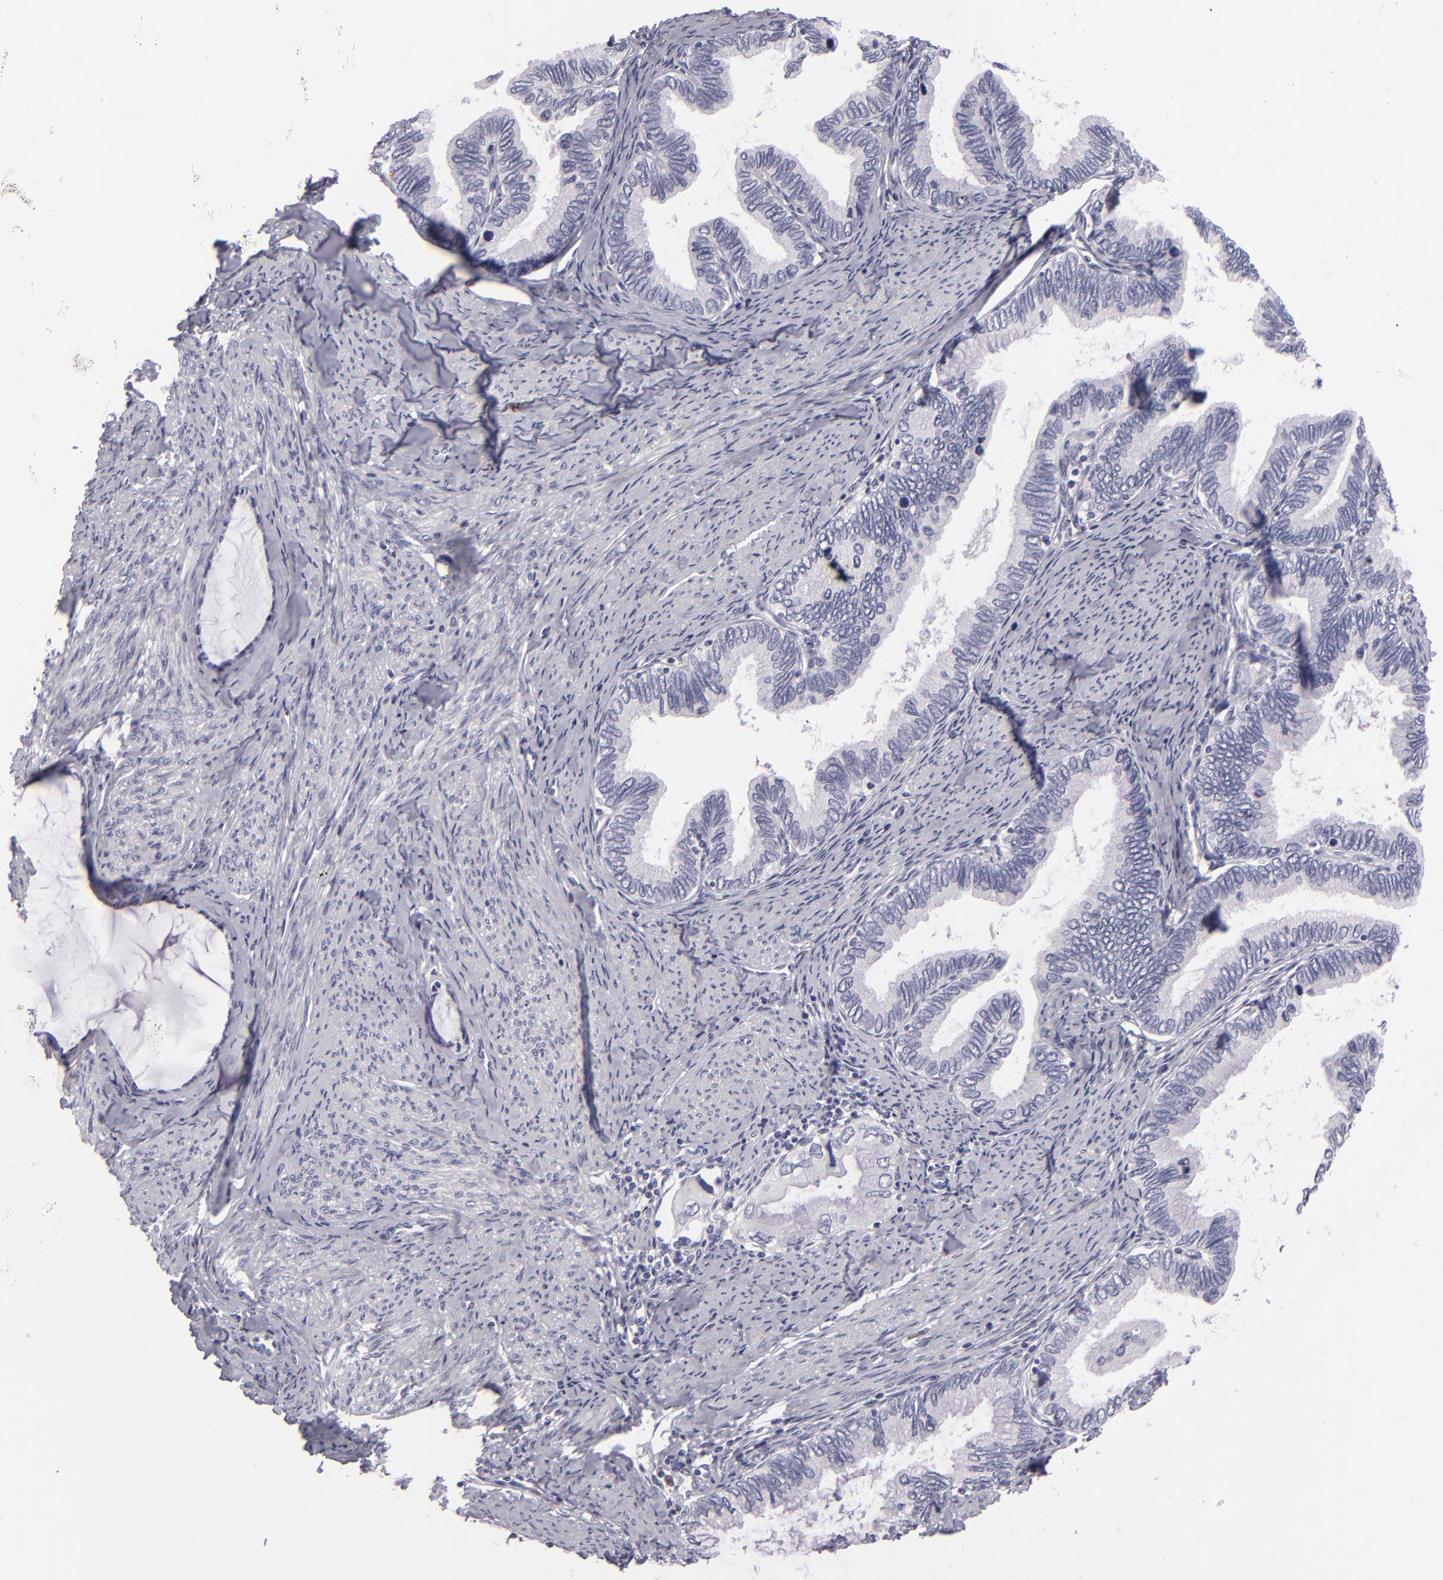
{"staining": {"intensity": "negative", "quantity": "none", "location": "none"}, "tissue": "cervical cancer", "cell_type": "Tumor cells", "image_type": "cancer", "snomed": [{"axis": "morphology", "description": "Adenocarcinoma, NOS"}, {"axis": "topography", "description": "Cervix"}], "caption": "This histopathology image is of cervical cancer stained with immunohistochemistry (IHC) to label a protein in brown with the nuclei are counter-stained blue. There is no staining in tumor cells.", "gene": "F13A1", "patient": {"sex": "female", "age": 49}}